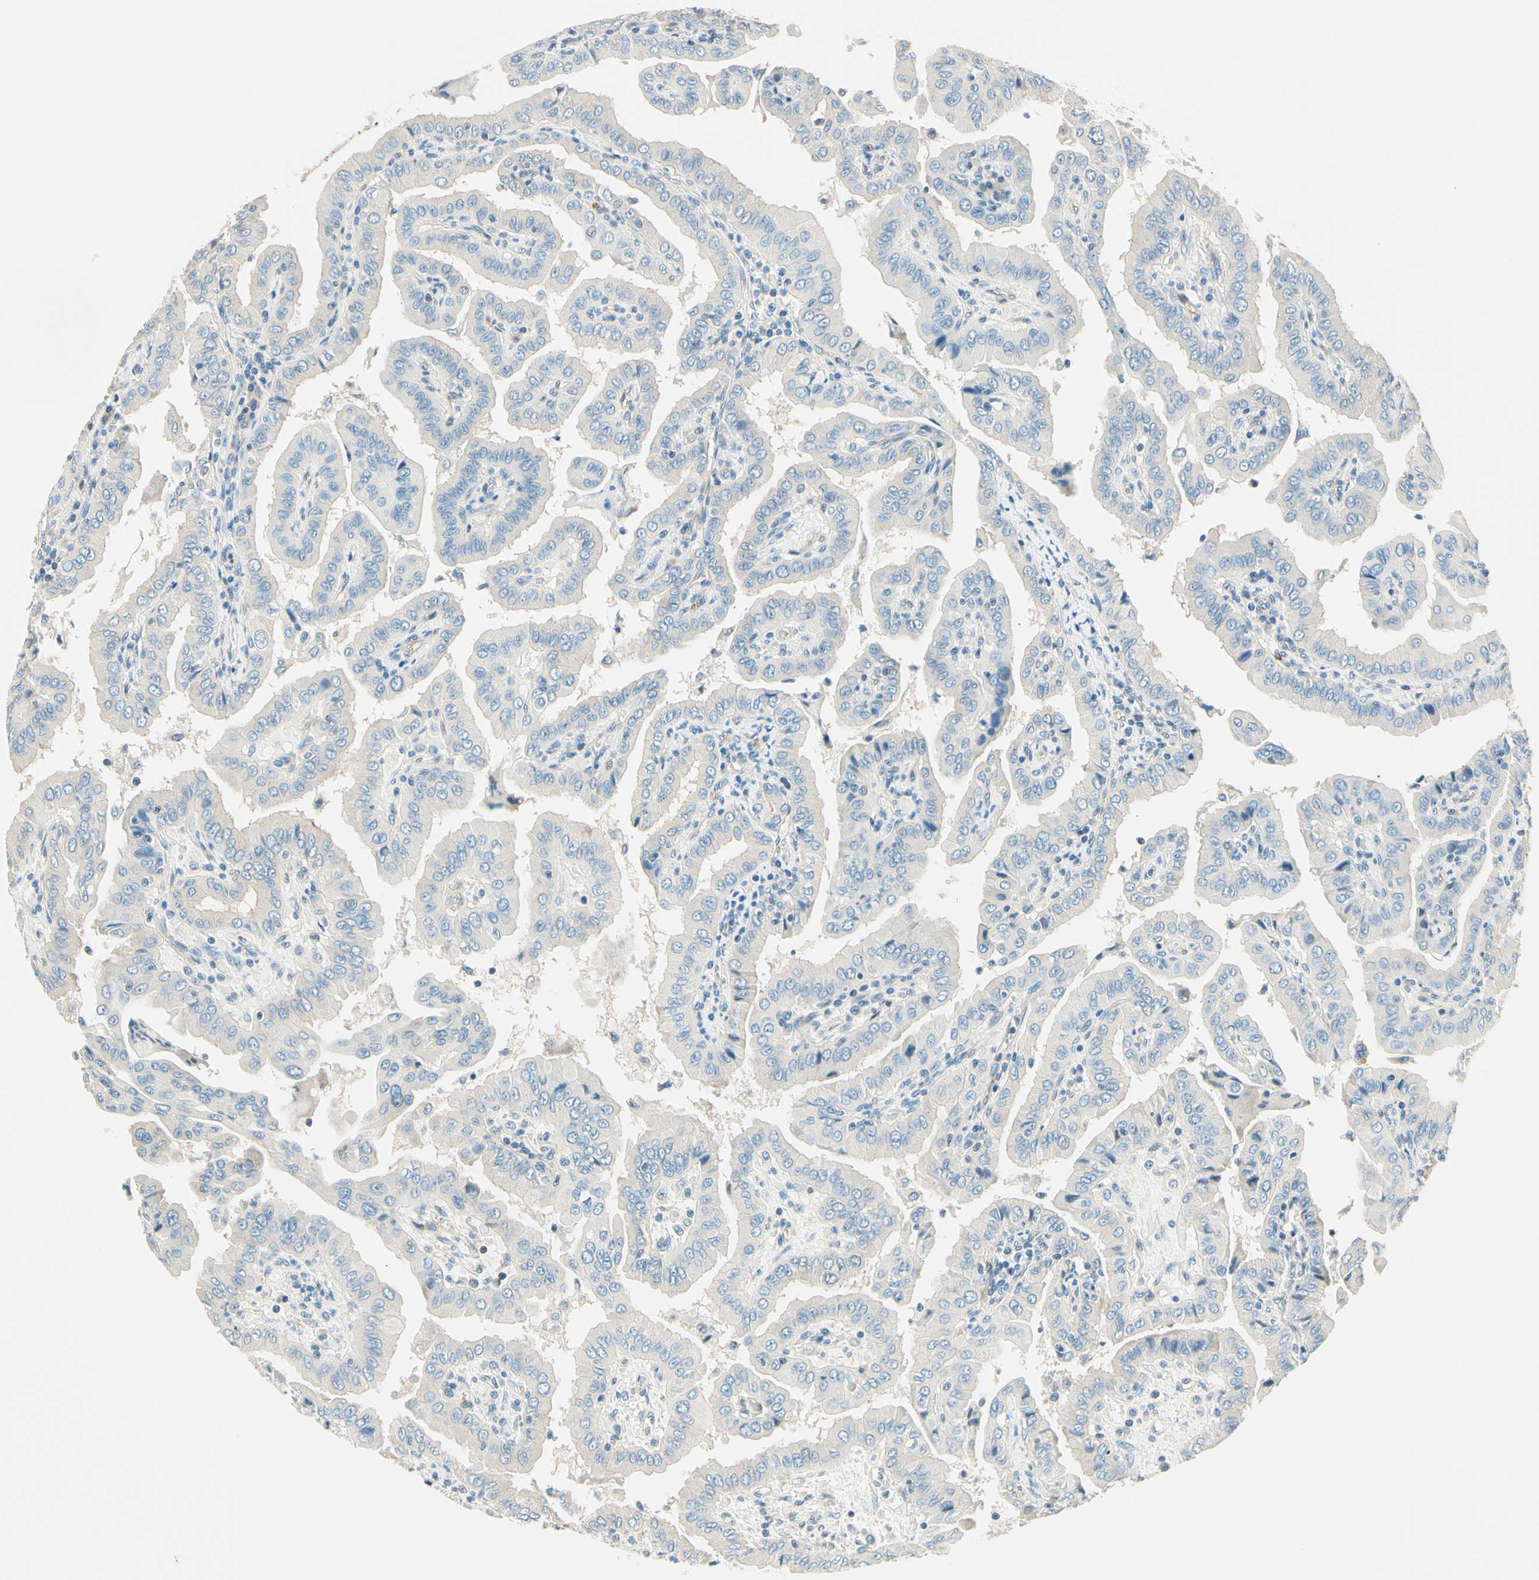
{"staining": {"intensity": "negative", "quantity": "none", "location": "none"}, "tissue": "thyroid cancer", "cell_type": "Tumor cells", "image_type": "cancer", "snomed": [{"axis": "morphology", "description": "Papillary adenocarcinoma, NOS"}, {"axis": "topography", "description": "Thyroid gland"}], "caption": "This image is of thyroid cancer (papillary adenocarcinoma) stained with IHC to label a protein in brown with the nuclei are counter-stained blue. There is no positivity in tumor cells.", "gene": "TAOK2", "patient": {"sex": "male", "age": 33}}